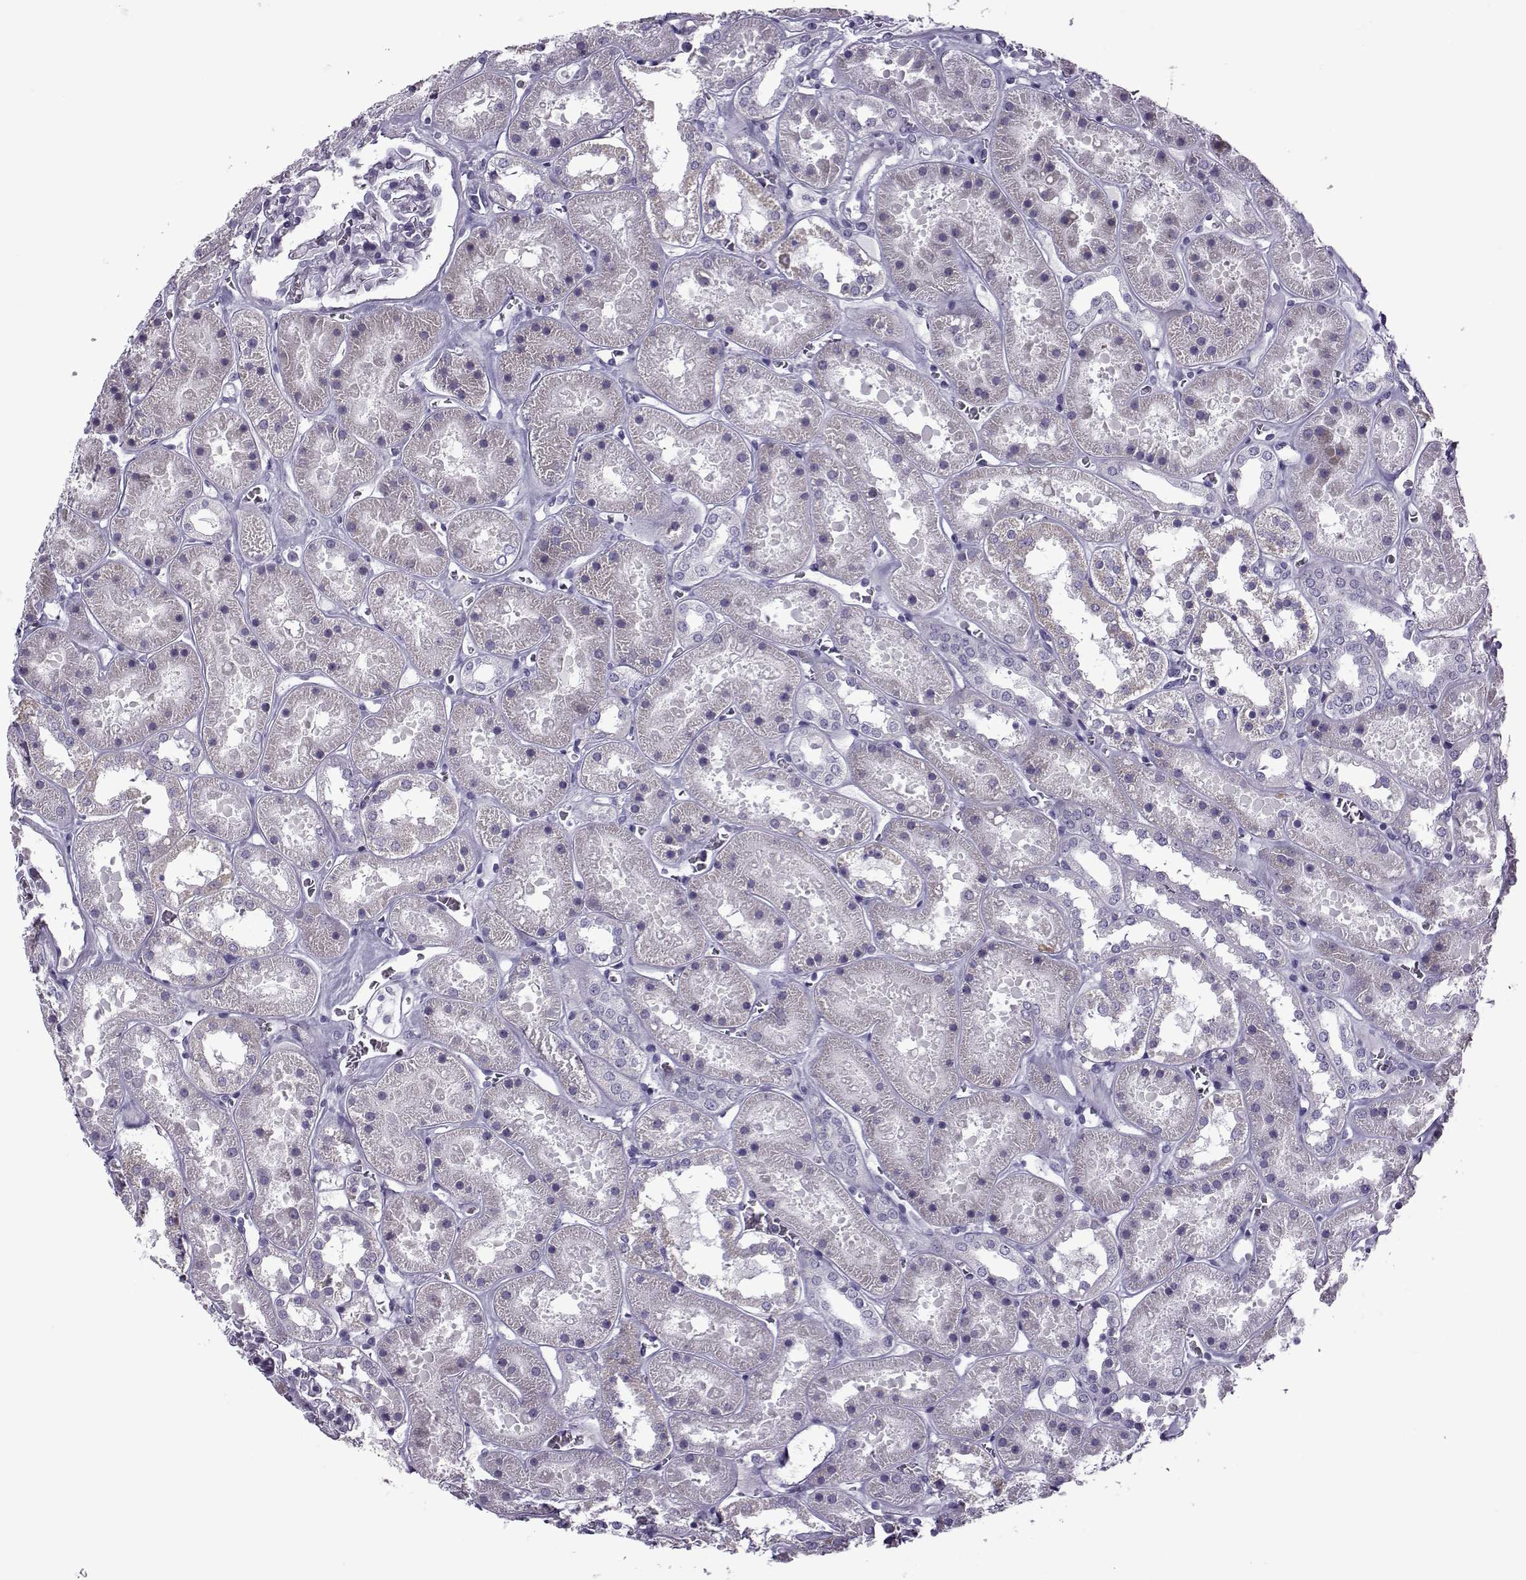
{"staining": {"intensity": "negative", "quantity": "none", "location": "none"}, "tissue": "kidney", "cell_type": "Cells in glomeruli", "image_type": "normal", "snomed": [{"axis": "morphology", "description": "Normal tissue, NOS"}, {"axis": "topography", "description": "Kidney"}], "caption": "Immunohistochemical staining of benign human kidney reveals no significant positivity in cells in glomeruli.", "gene": "OIP5", "patient": {"sex": "female", "age": 41}}